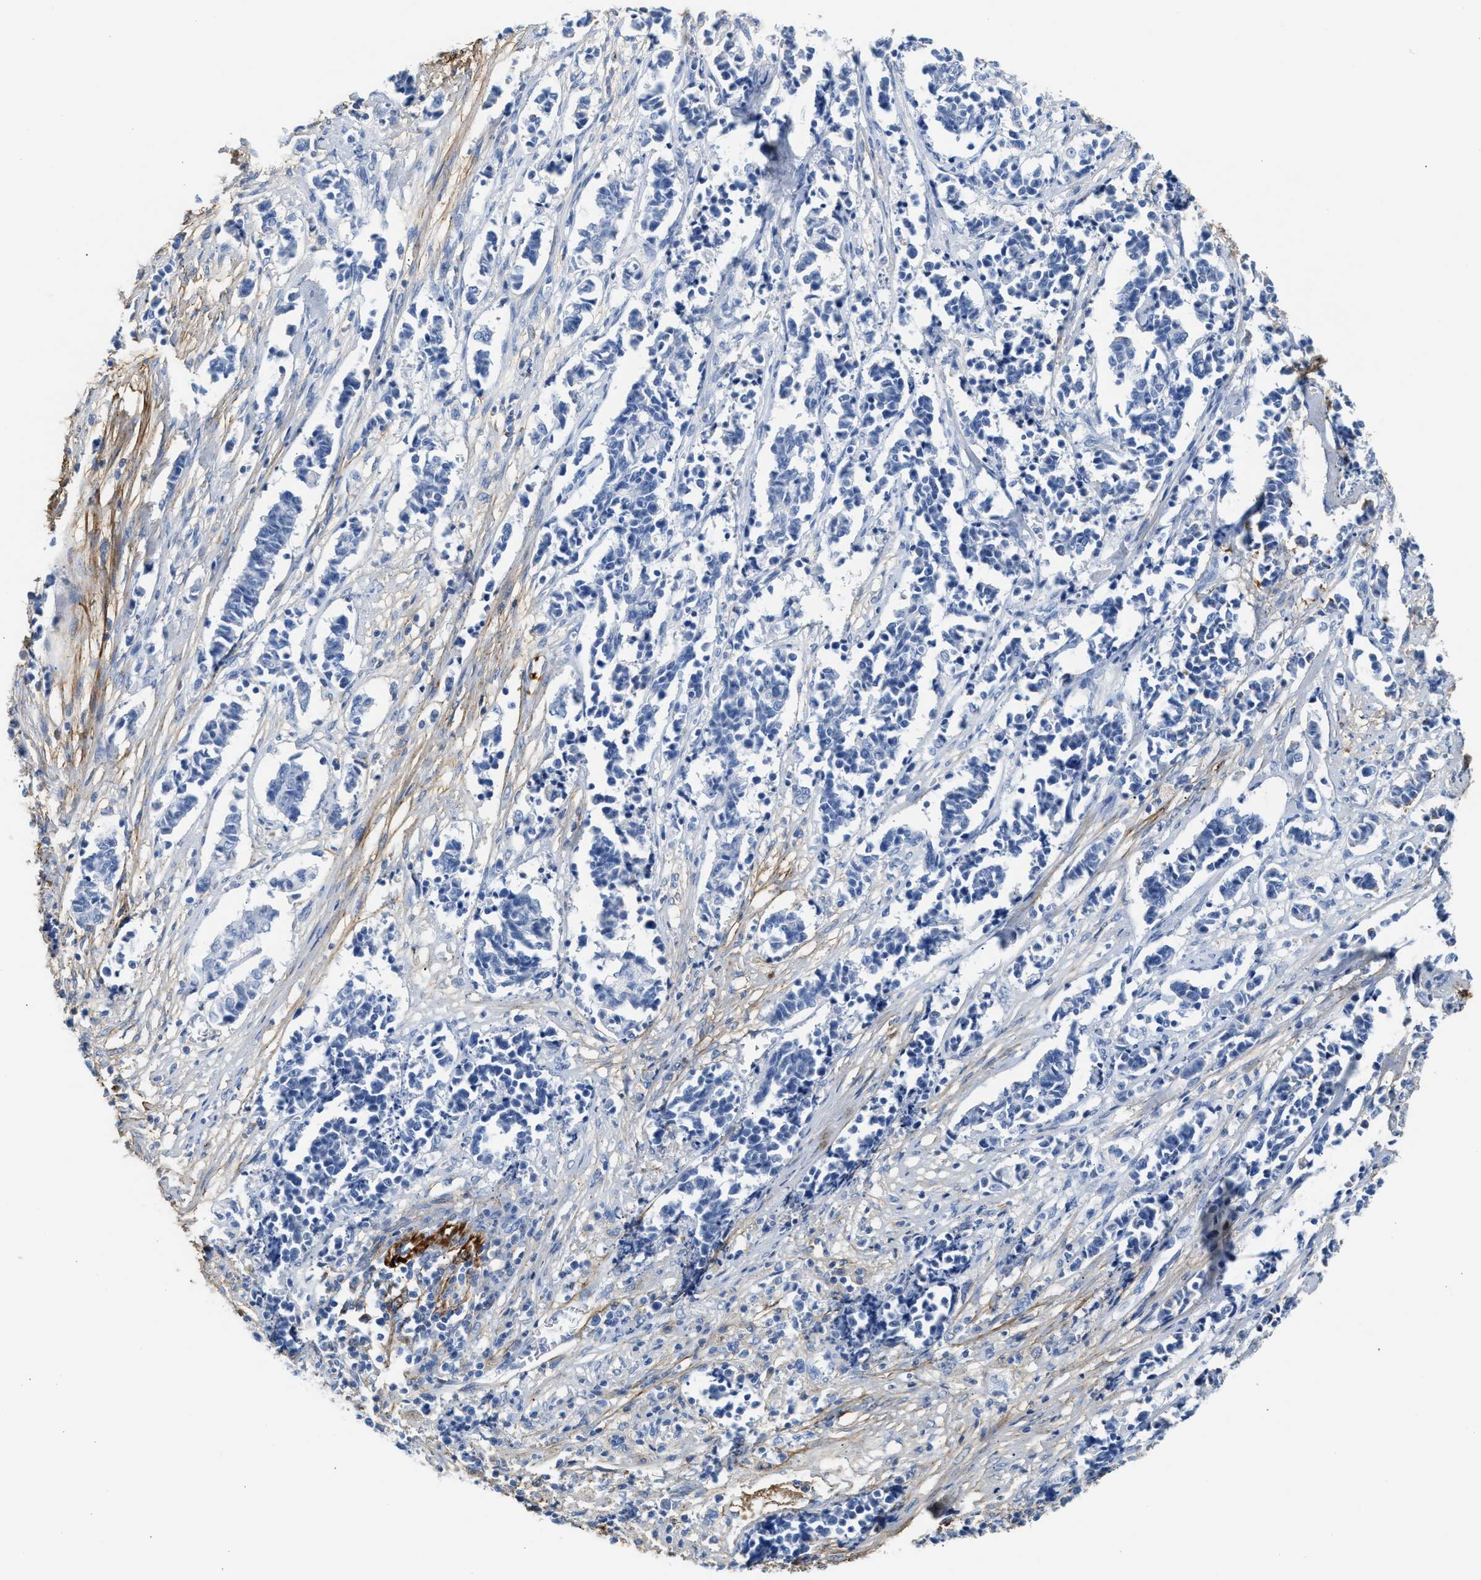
{"staining": {"intensity": "negative", "quantity": "none", "location": "none"}, "tissue": "cervical cancer", "cell_type": "Tumor cells", "image_type": "cancer", "snomed": [{"axis": "morphology", "description": "Squamous cell carcinoma, NOS"}, {"axis": "topography", "description": "Cervix"}], "caption": "This is a photomicrograph of immunohistochemistry staining of cervical squamous cell carcinoma, which shows no staining in tumor cells.", "gene": "TNR", "patient": {"sex": "female", "age": 35}}